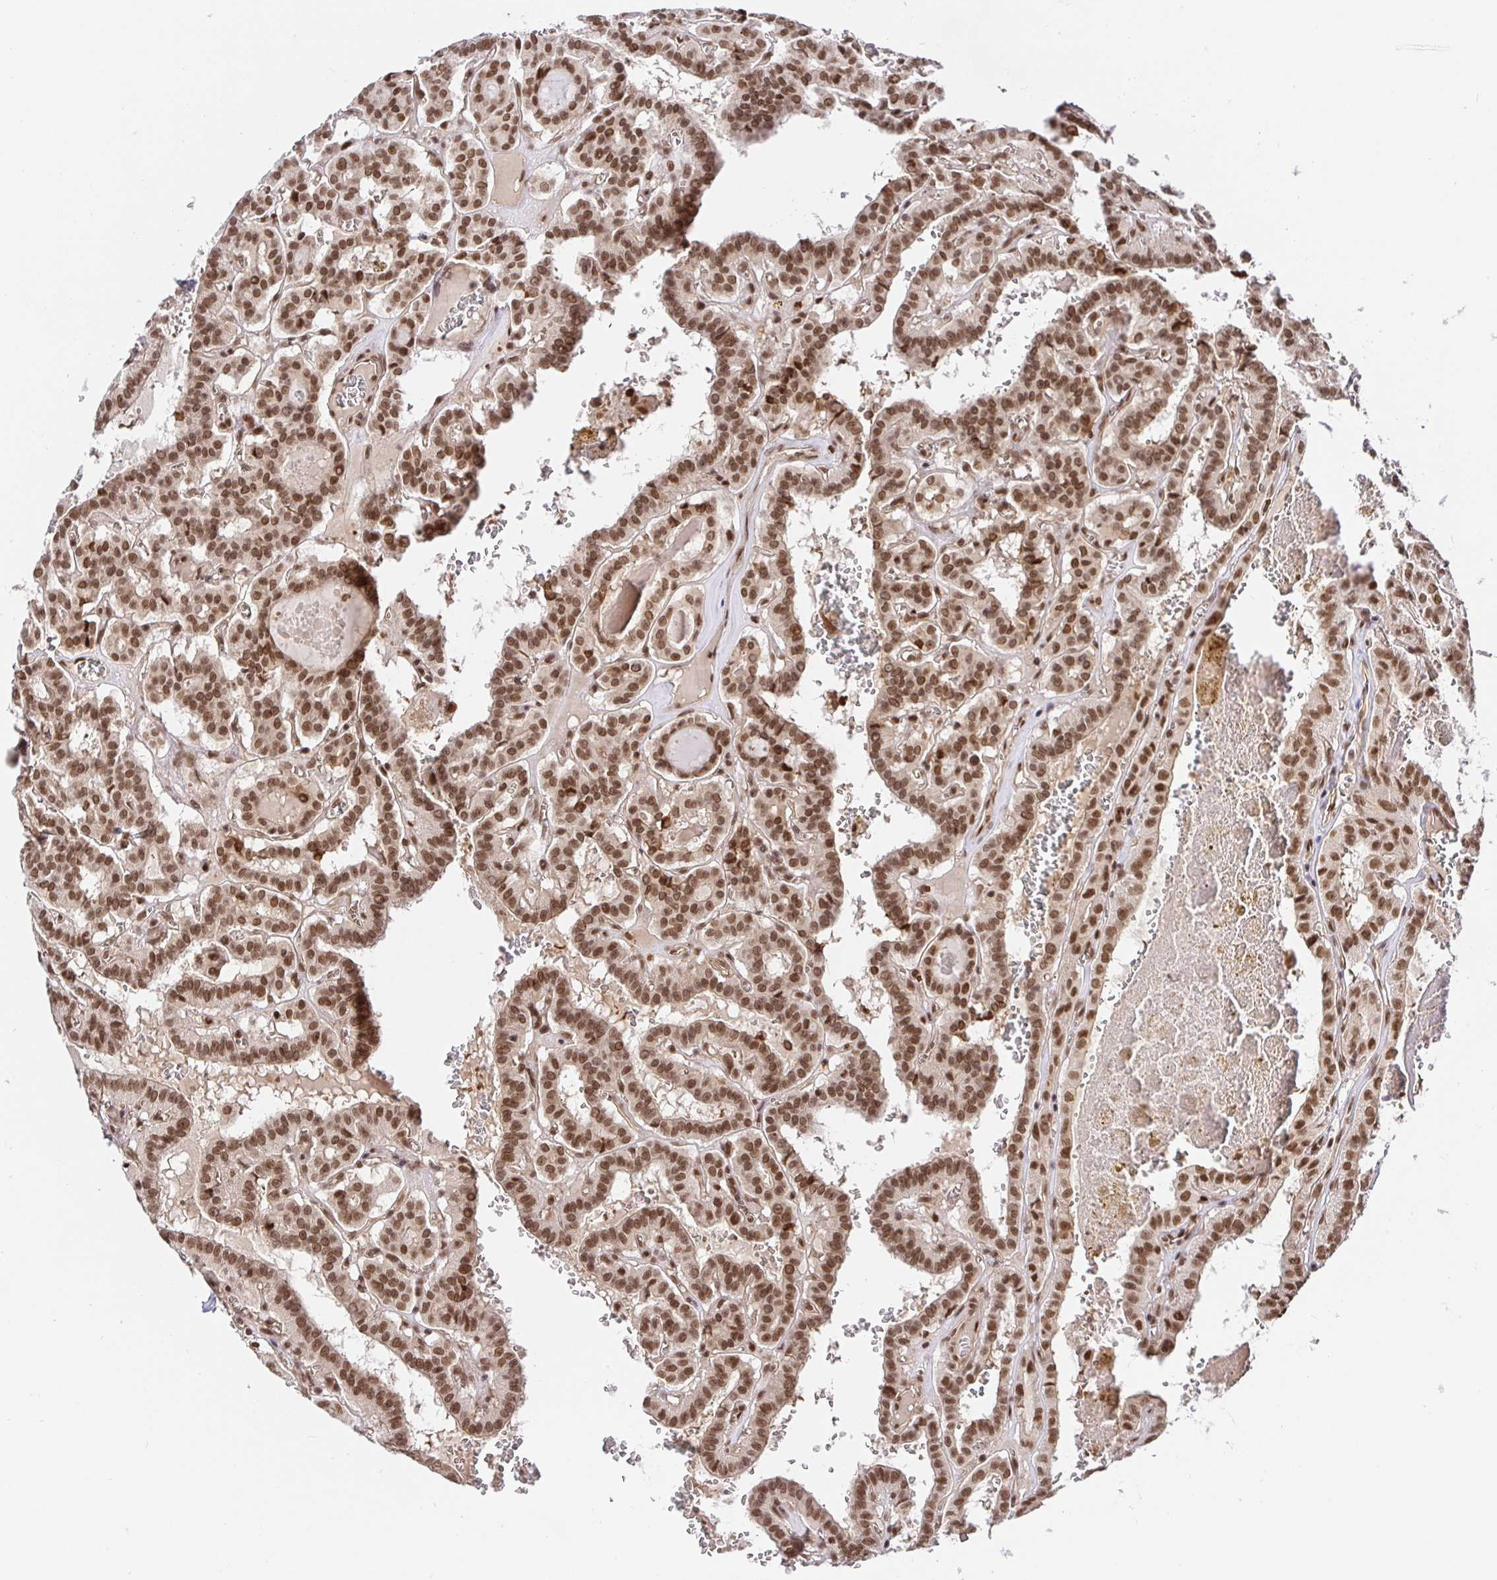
{"staining": {"intensity": "strong", "quantity": ">75%", "location": "nuclear"}, "tissue": "thyroid cancer", "cell_type": "Tumor cells", "image_type": "cancer", "snomed": [{"axis": "morphology", "description": "Papillary adenocarcinoma, NOS"}, {"axis": "topography", "description": "Thyroid gland"}], "caption": "Tumor cells show high levels of strong nuclear positivity in about >75% of cells in human papillary adenocarcinoma (thyroid). (DAB (3,3'-diaminobenzidine) = brown stain, brightfield microscopy at high magnification).", "gene": "USF1", "patient": {"sex": "female", "age": 21}}